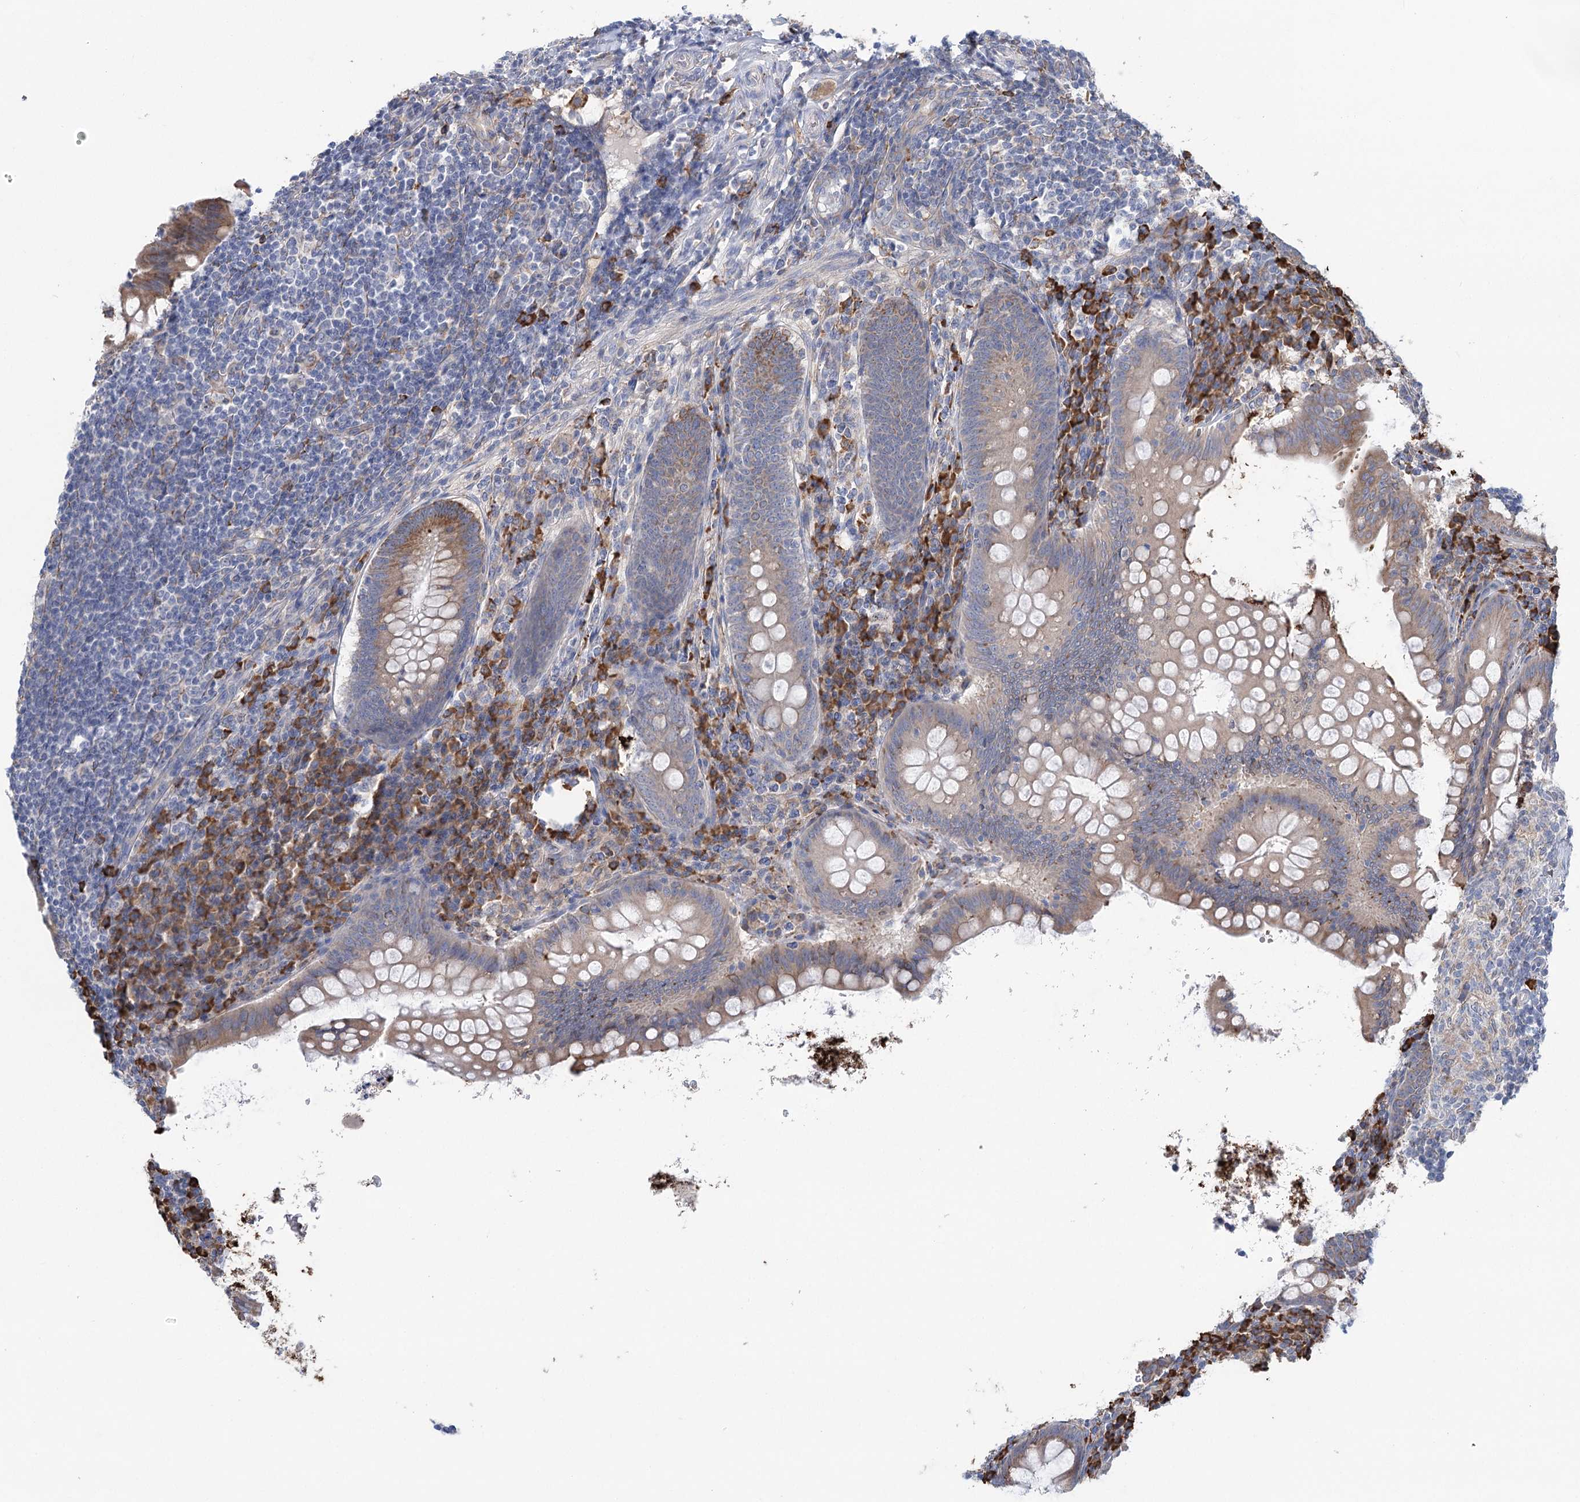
{"staining": {"intensity": "moderate", "quantity": ">75%", "location": "cytoplasmic/membranous"}, "tissue": "appendix", "cell_type": "Glandular cells", "image_type": "normal", "snomed": [{"axis": "morphology", "description": "Normal tissue, NOS"}, {"axis": "topography", "description": "Appendix"}], "caption": "Protein expression by immunohistochemistry (IHC) reveals moderate cytoplasmic/membranous staining in about >75% of glandular cells in unremarkable appendix.", "gene": "METTL24", "patient": {"sex": "female", "age": 33}}